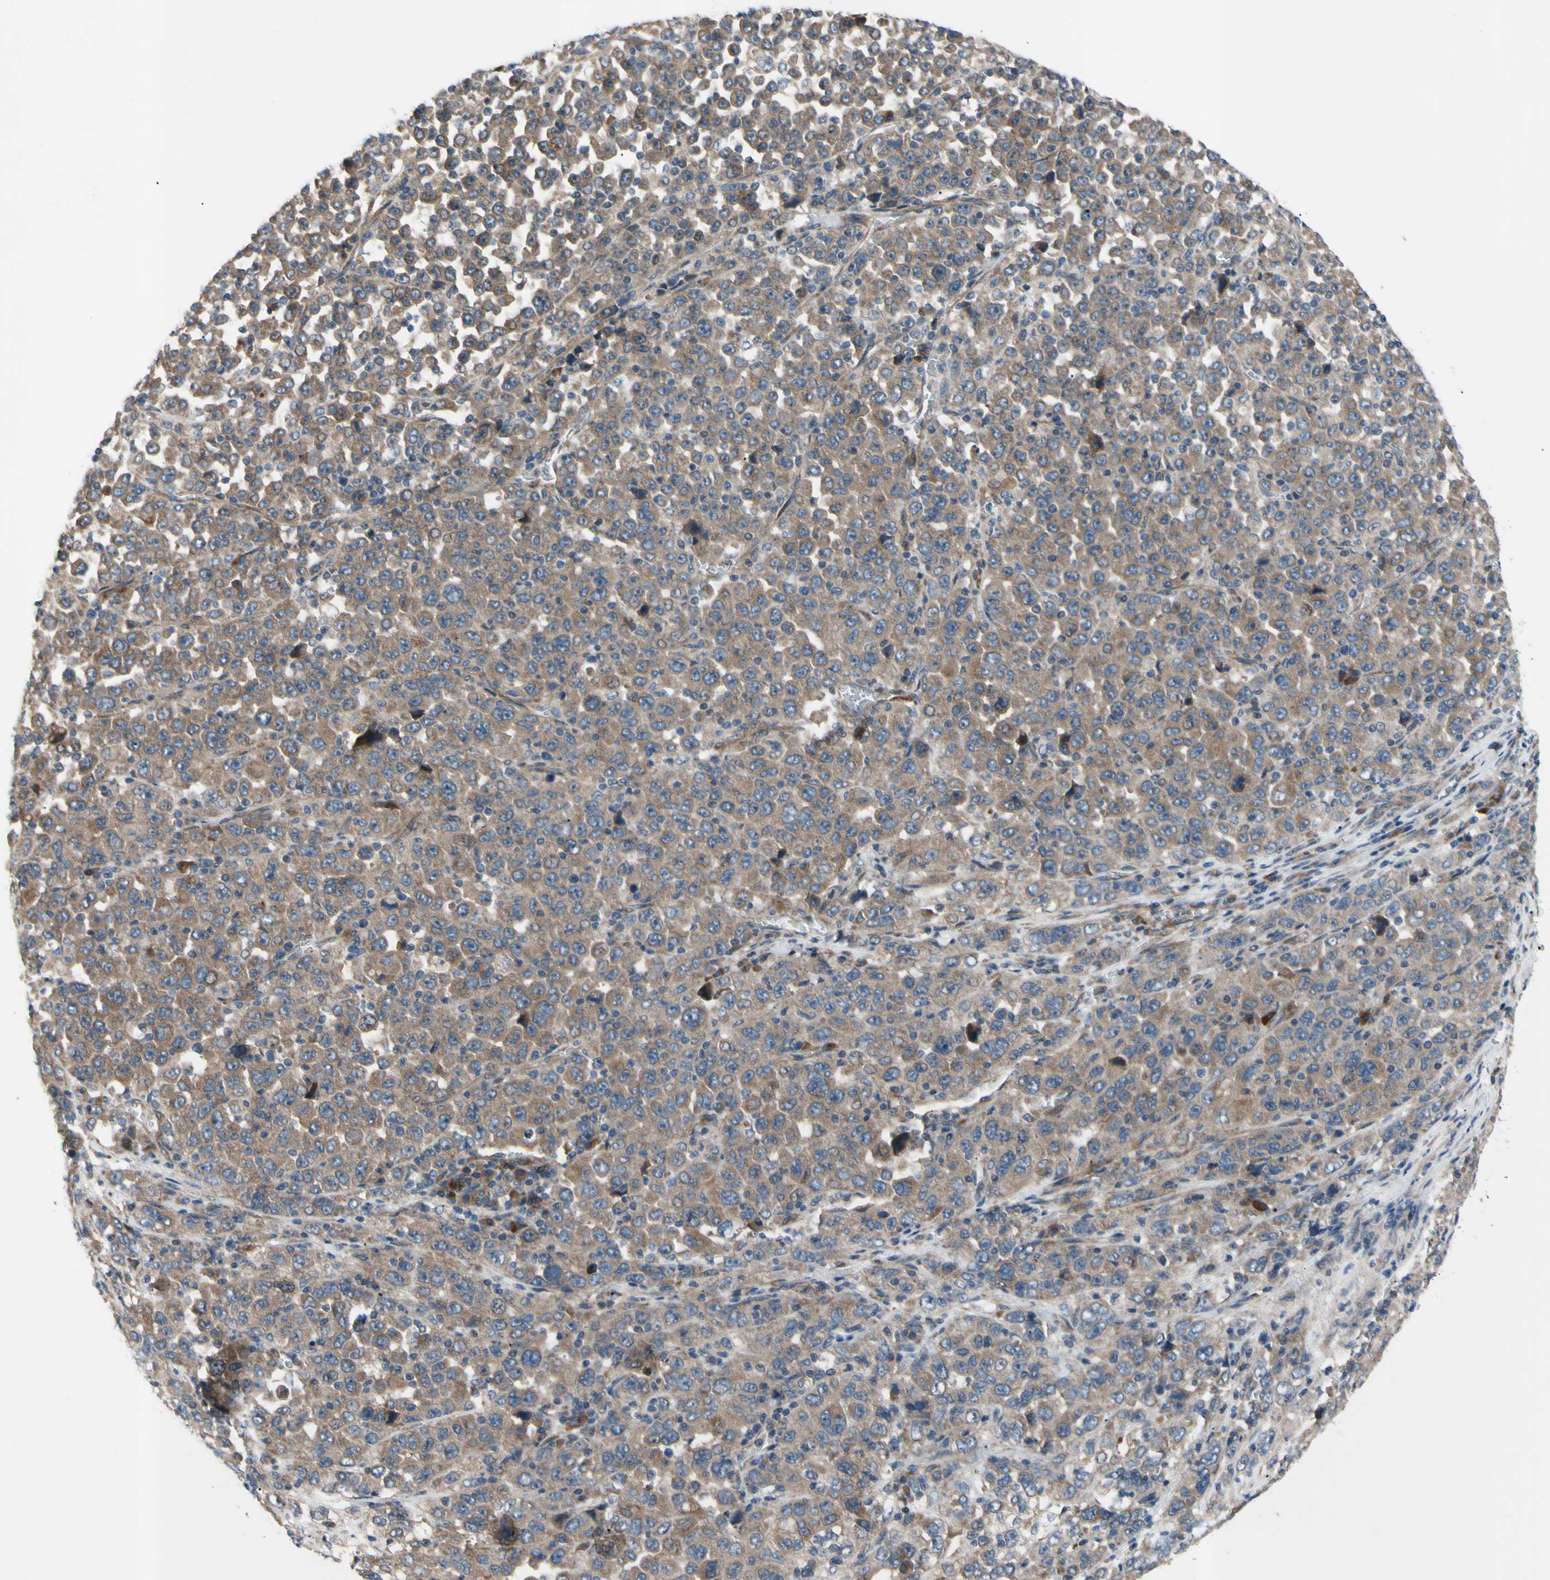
{"staining": {"intensity": "weak", "quantity": ">75%", "location": "cytoplasmic/membranous"}, "tissue": "stomach cancer", "cell_type": "Tumor cells", "image_type": "cancer", "snomed": [{"axis": "morphology", "description": "Normal tissue, NOS"}, {"axis": "morphology", "description": "Adenocarcinoma, NOS"}, {"axis": "topography", "description": "Stomach, upper"}, {"axis": "topography", "description": "Stomach"}], "caption": "Adenocarcinoma (stomach) tissue demonstrates weak cytoplasmic/membranous positivity in approximately >75% of tumor cells (DAB IHC, brown staining for protein, blue staining for nuclei).", "gene": "SVIL", "patient": {"sex": "male", "age": 59}}